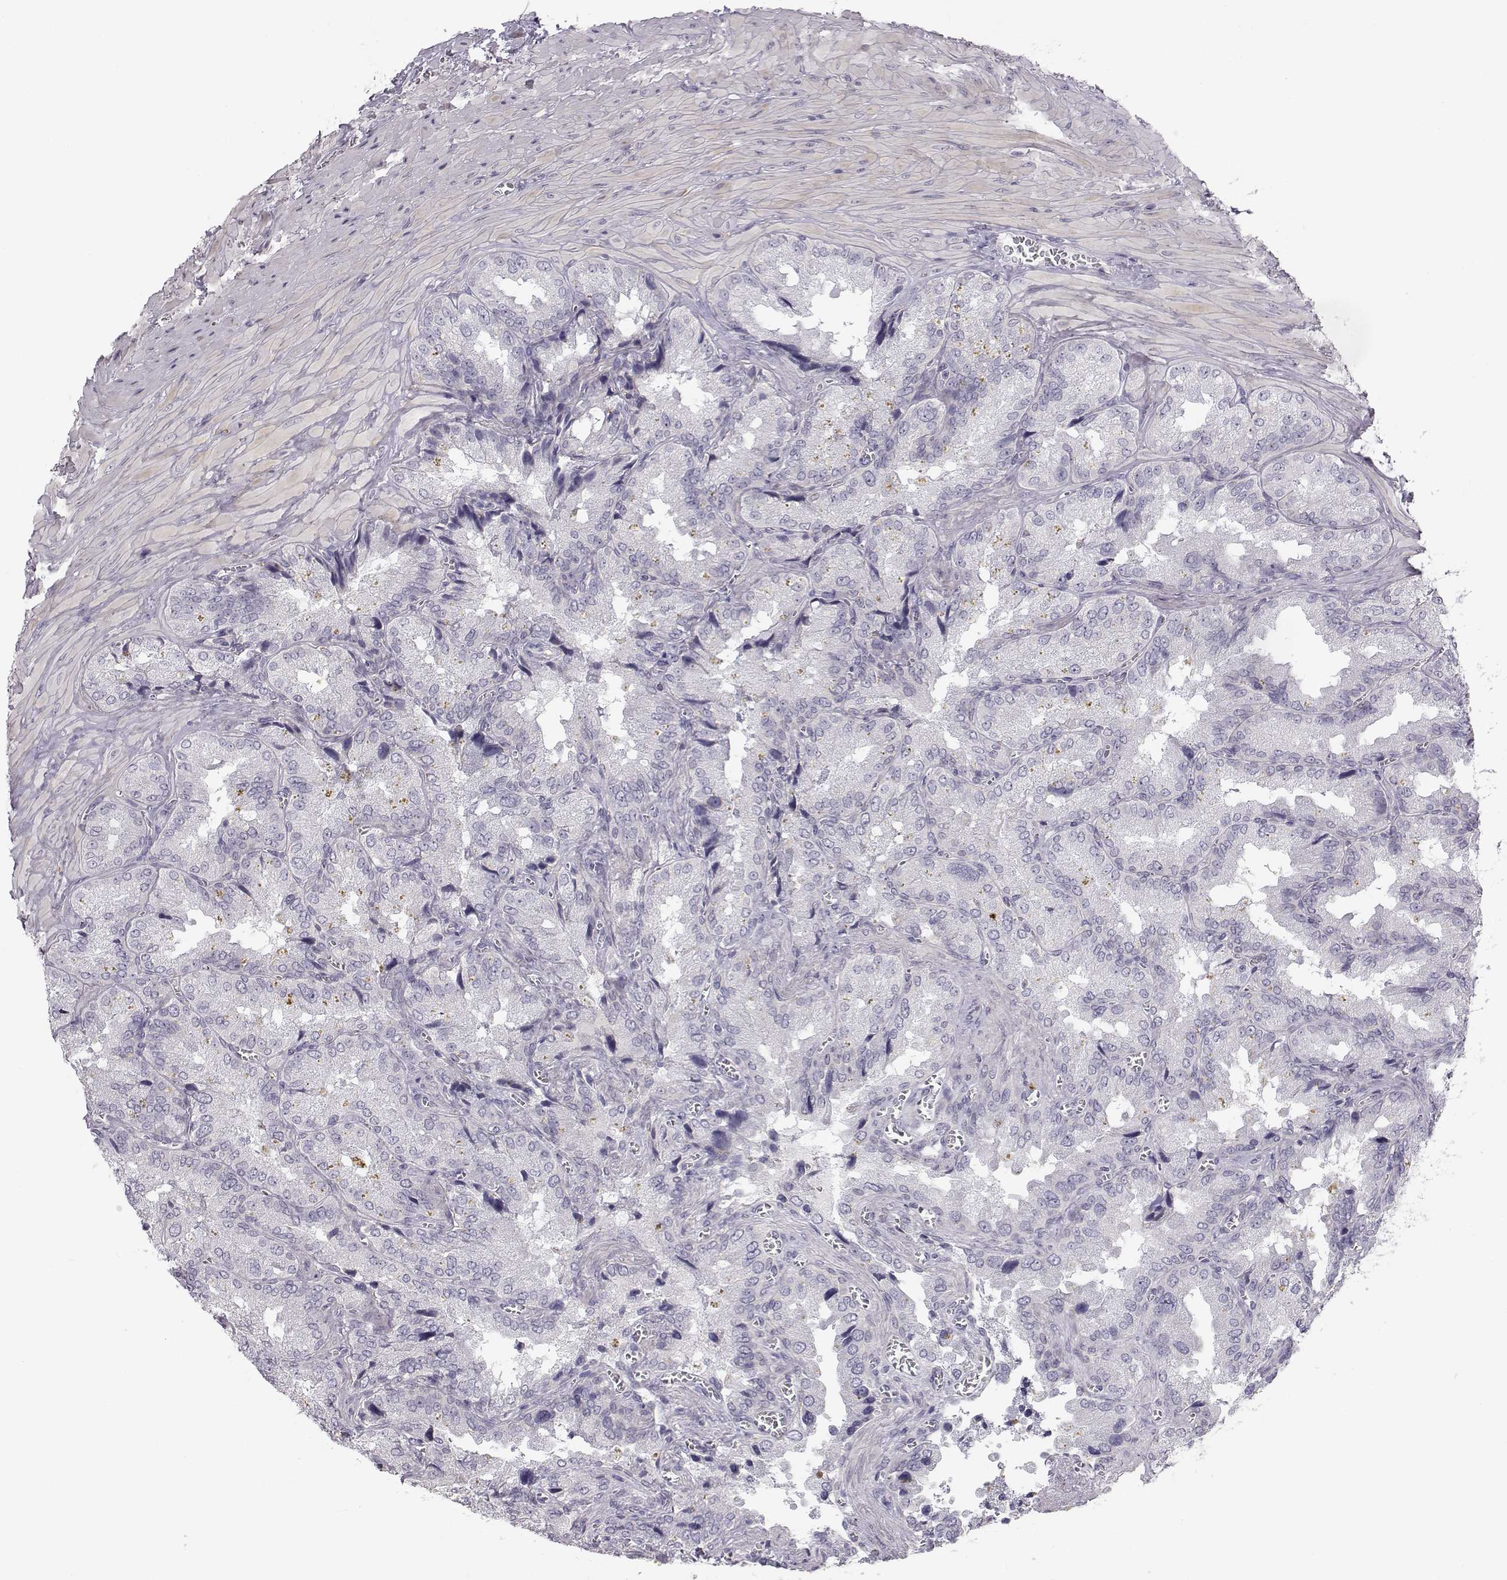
{"staining": {"intensity": "negative", "quantity": "none", "location": "none"}, "tissue": "seminal vesicle", "cell_type": "Glandular cells", "image_type": "normal", "snomed": [{"axis": "morphology", "description": "Normal tissue, NOS"}, {"axis": "topography", "description": "Seminal veicle"}], "caption": "Protein analysis of unremarkable seminal vesicle shows no significant staining in glandular cells. Nuclei are stained in blue.", "gene": "MYCBPAP", "patient": {"sex": "male", "age": 37}}